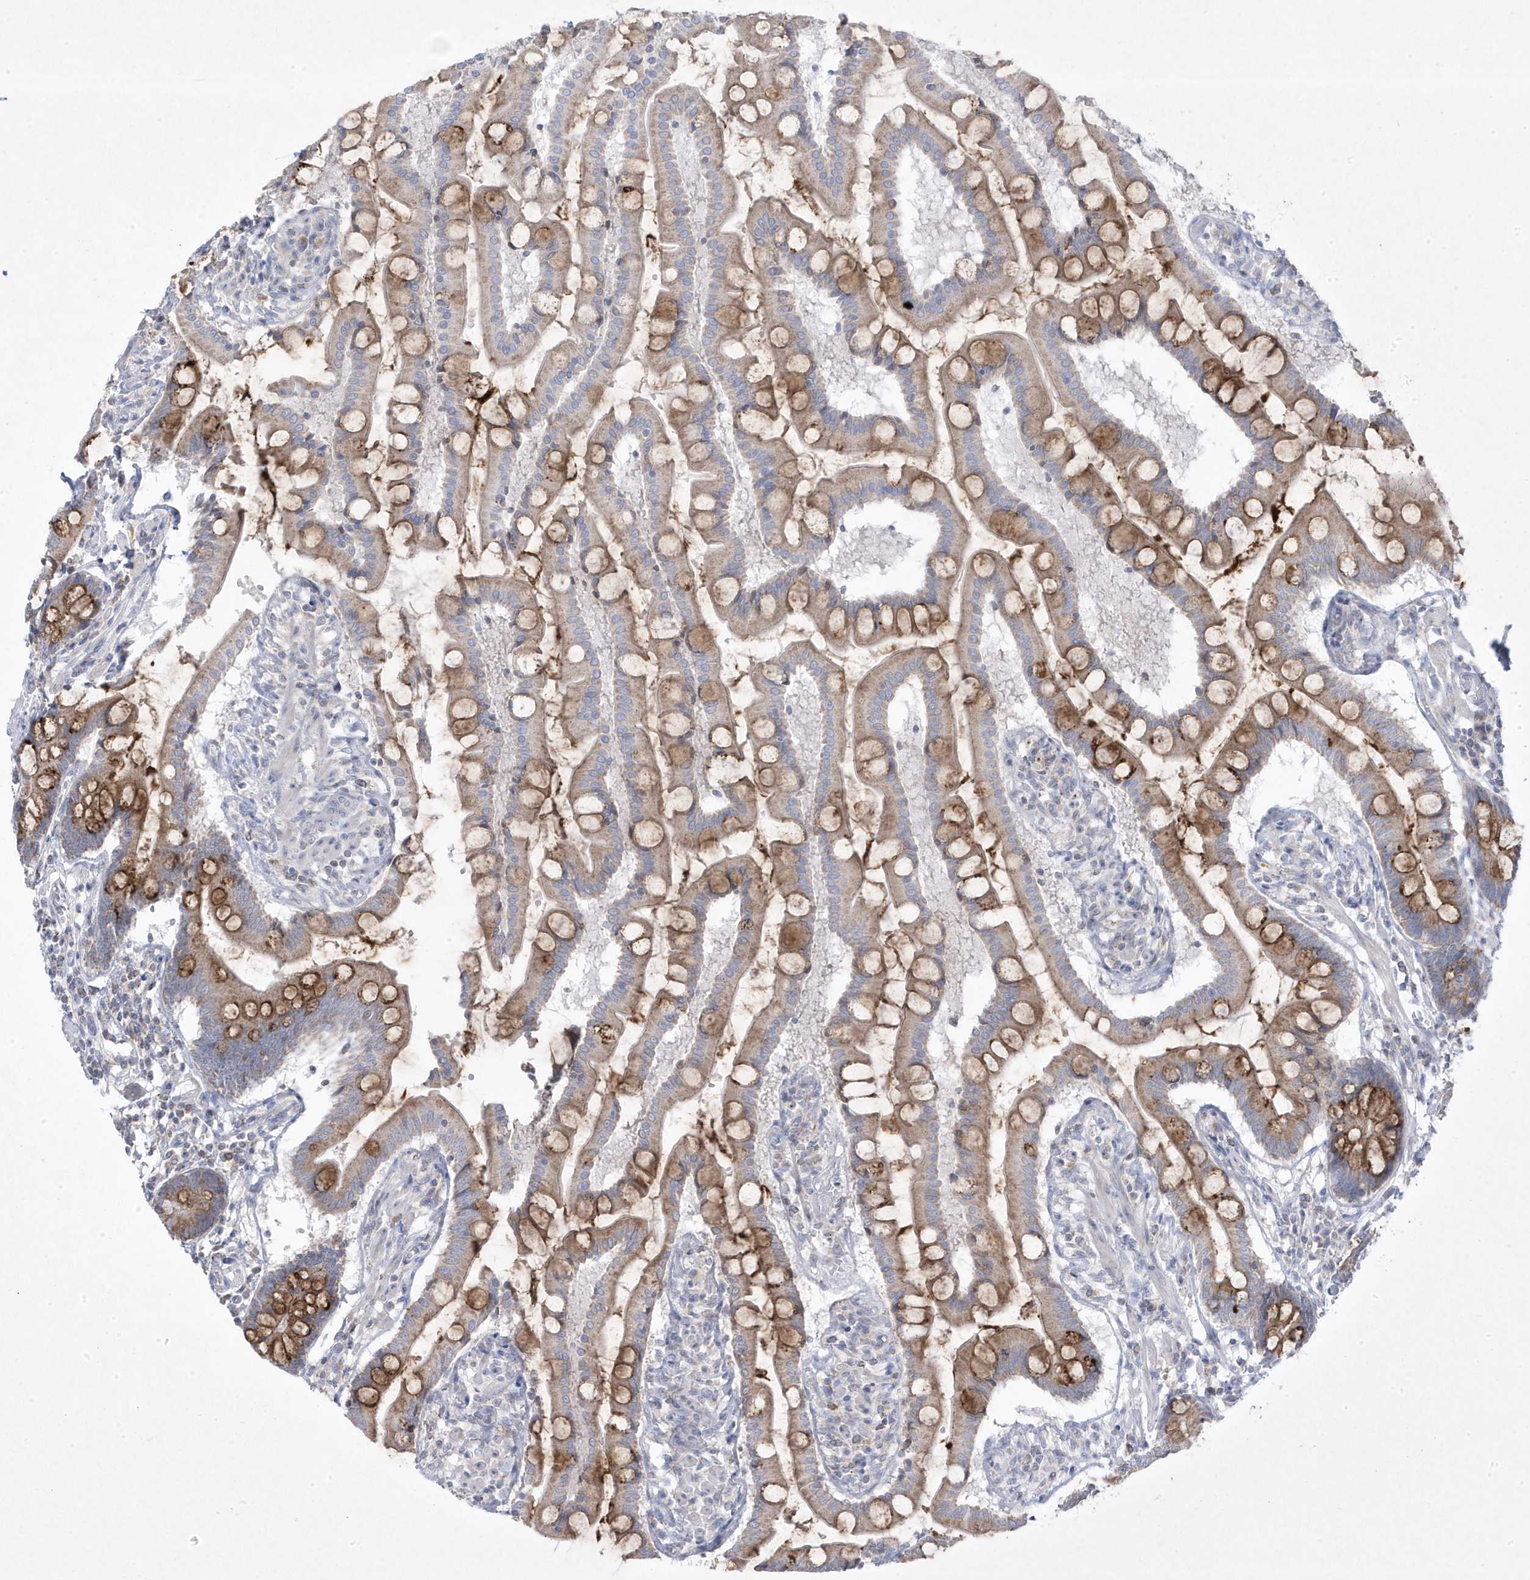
{"staining": {"intensity": "moderate", "quantity": ">75%", "location": "cytoplasmic/membranous"}, "tissue": "small intestine", "cell_type": "Glandular cells", "image_type": "normal", "snomed": [{"axis": "morphology", "description": "Normal tissue, NOS"}, {"axis": "topography", "description": "Small intestine"}], "caption": "Small intestine stained with DAB (3,3'-diaminobenzidine) immunohistochemistry shows medium levels of moderate cytoplasmic/membranous staining in about >75% of glandular cells.", "gene": "ADAMTSL3", "patient": {"sex": "male", "age": 41}}